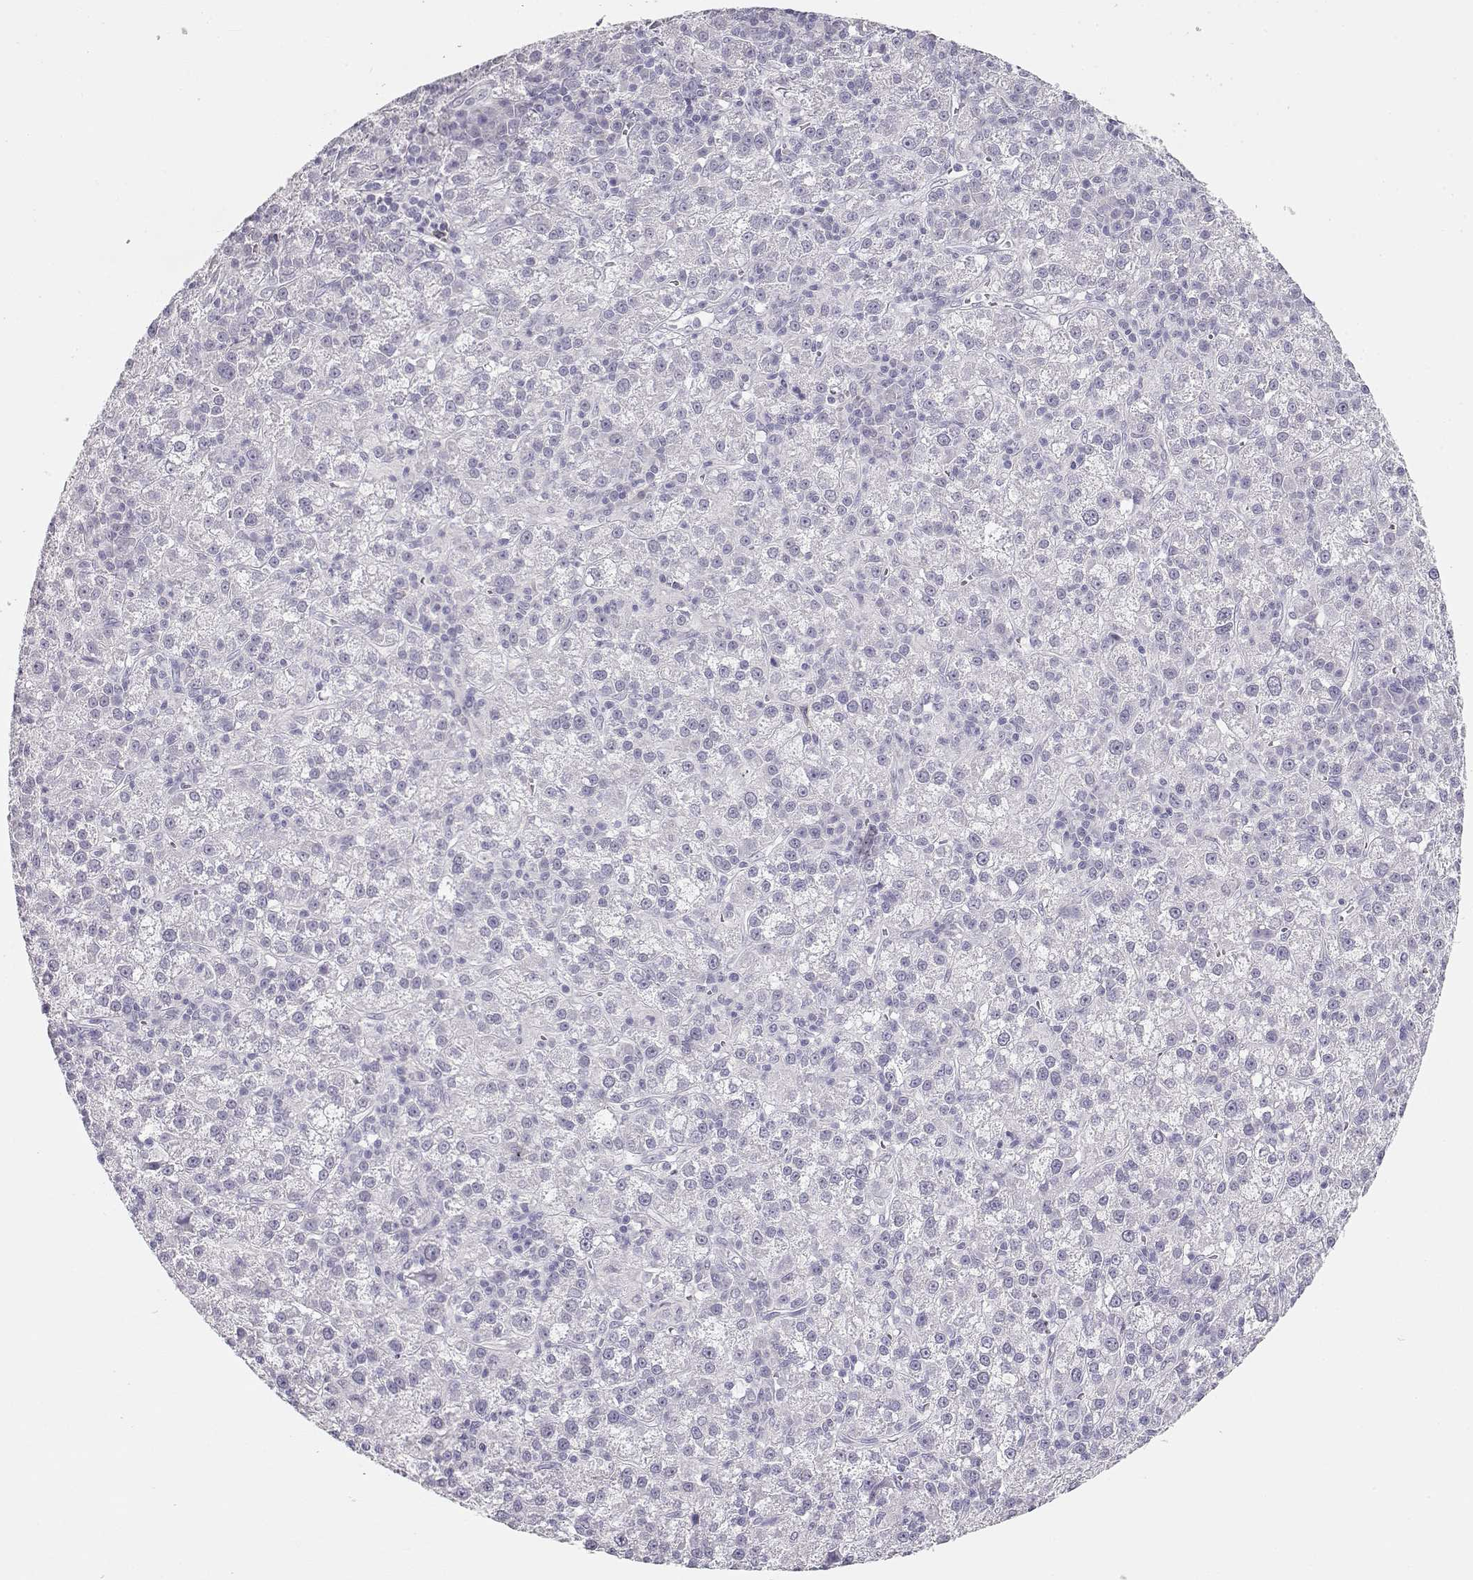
{"staining": {"intensity": "negative", "quantity": "none", "location": "none"}, "tissue": "liver cancer", "cell_type": "Tumor cells", "image_type": "cancer", "snomed": [{"axis": "morphology", "description": "Carcinoma, Hepatocellular, NOS"}, {"axis": "topography", "description": "Liver"}], "caption": "IHC micrograph of human liver cancer (hepatocellular carcinoma) stained for a protein (brown), which exhibits no expression in tumor cells.", "gene": "NUTM1", "patient": {"sex": "female", "age": 60}}